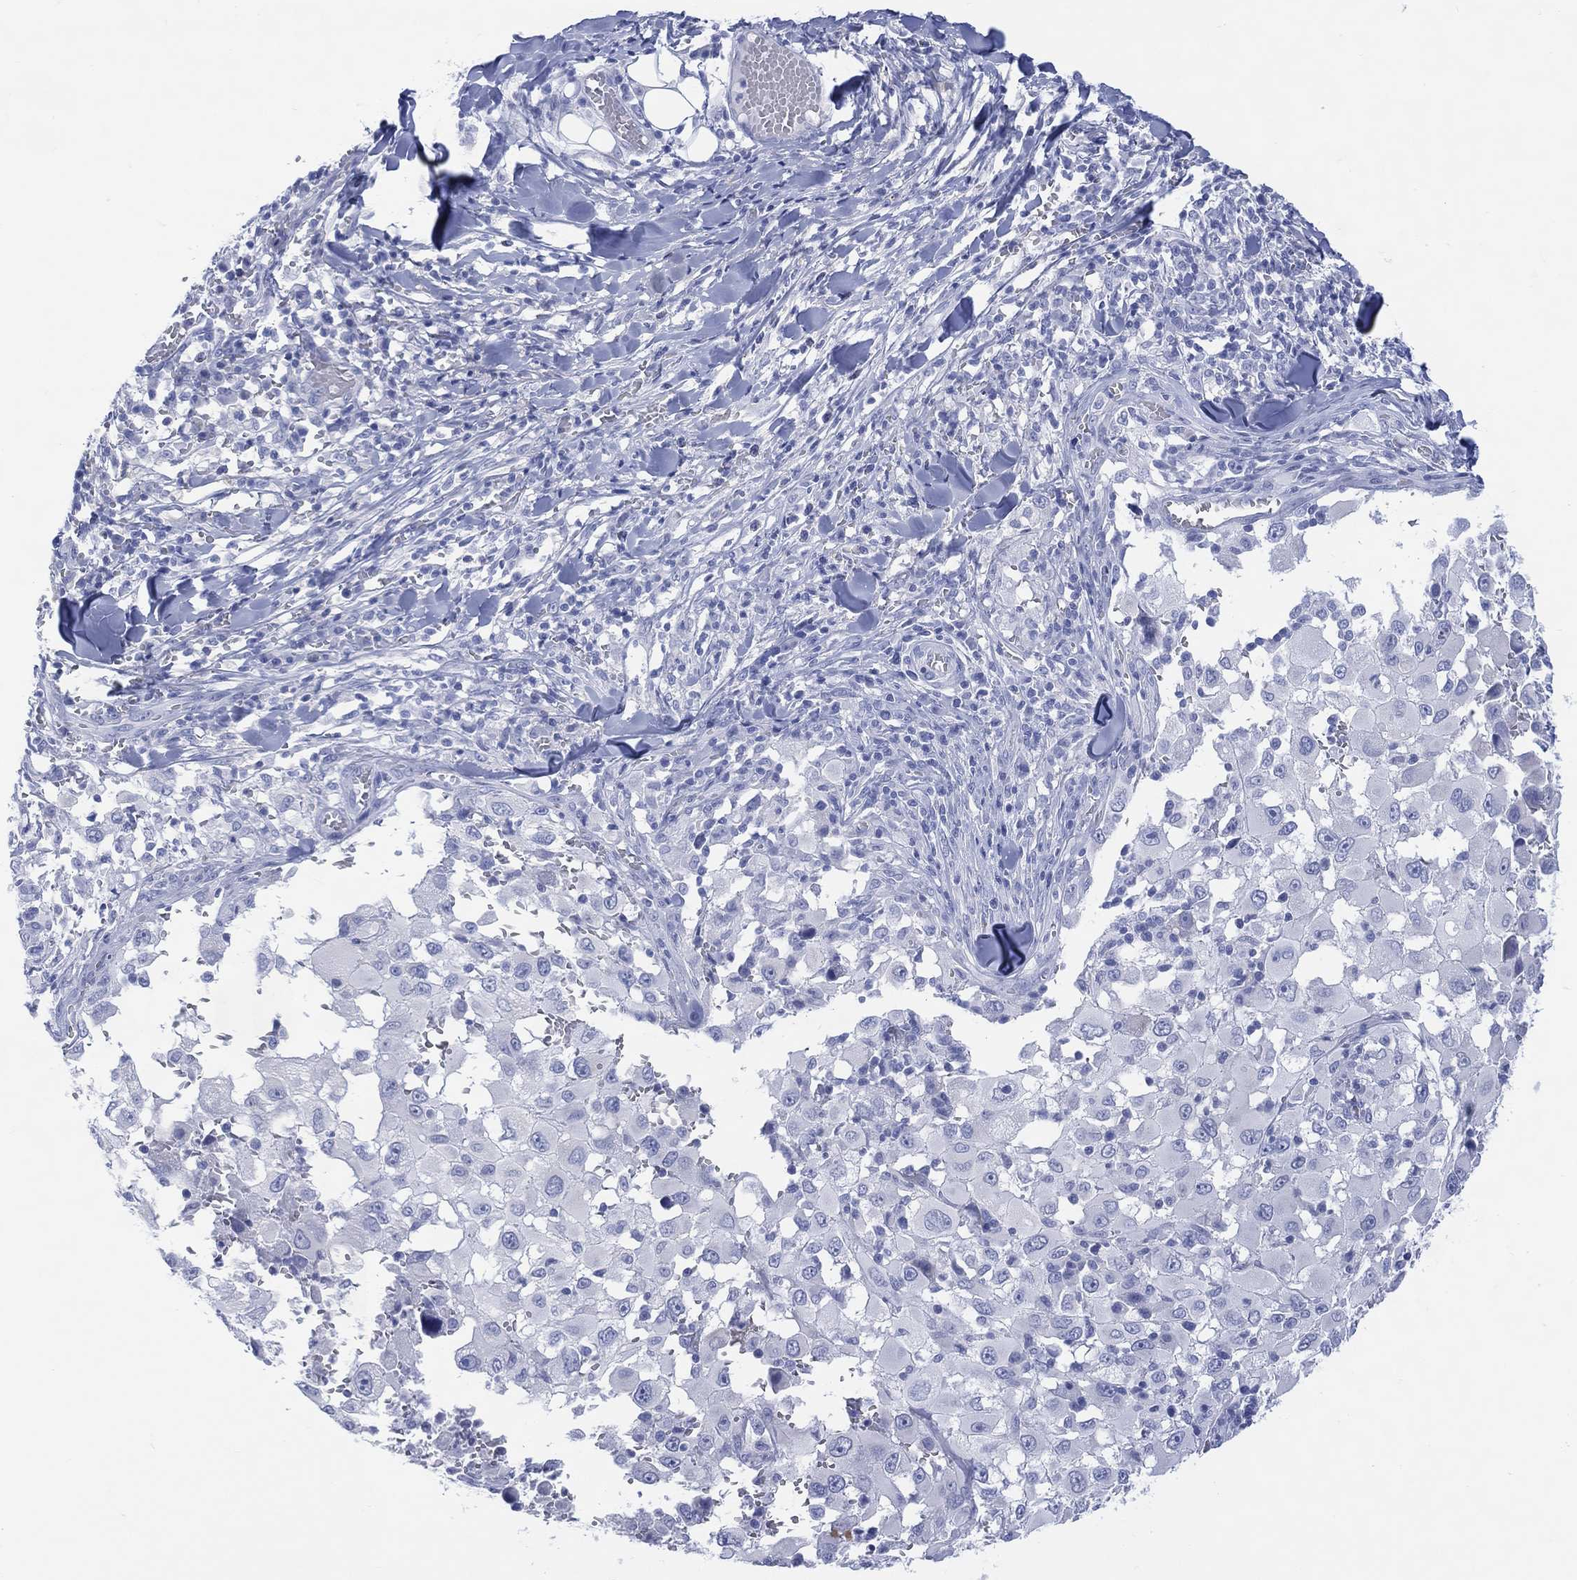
{"staining": {"intensity": "negative", "quantity": "none", "location": "none"}, "tissue": "melanoma", "cell_type": "Tumor cells", "image_type": "cancer", "snomed": [{"axis": "morphology", "description": "Malignant melanoma, Metastatic site"}, {"axis": "topography", "description": "Lymph node"}], "caption": "DAB immunohistochemical staining of human melanoma displays no significant staining in tumor cells.", "gene": "LRRD1", "patient": {"sex": "male", "age": 50}}